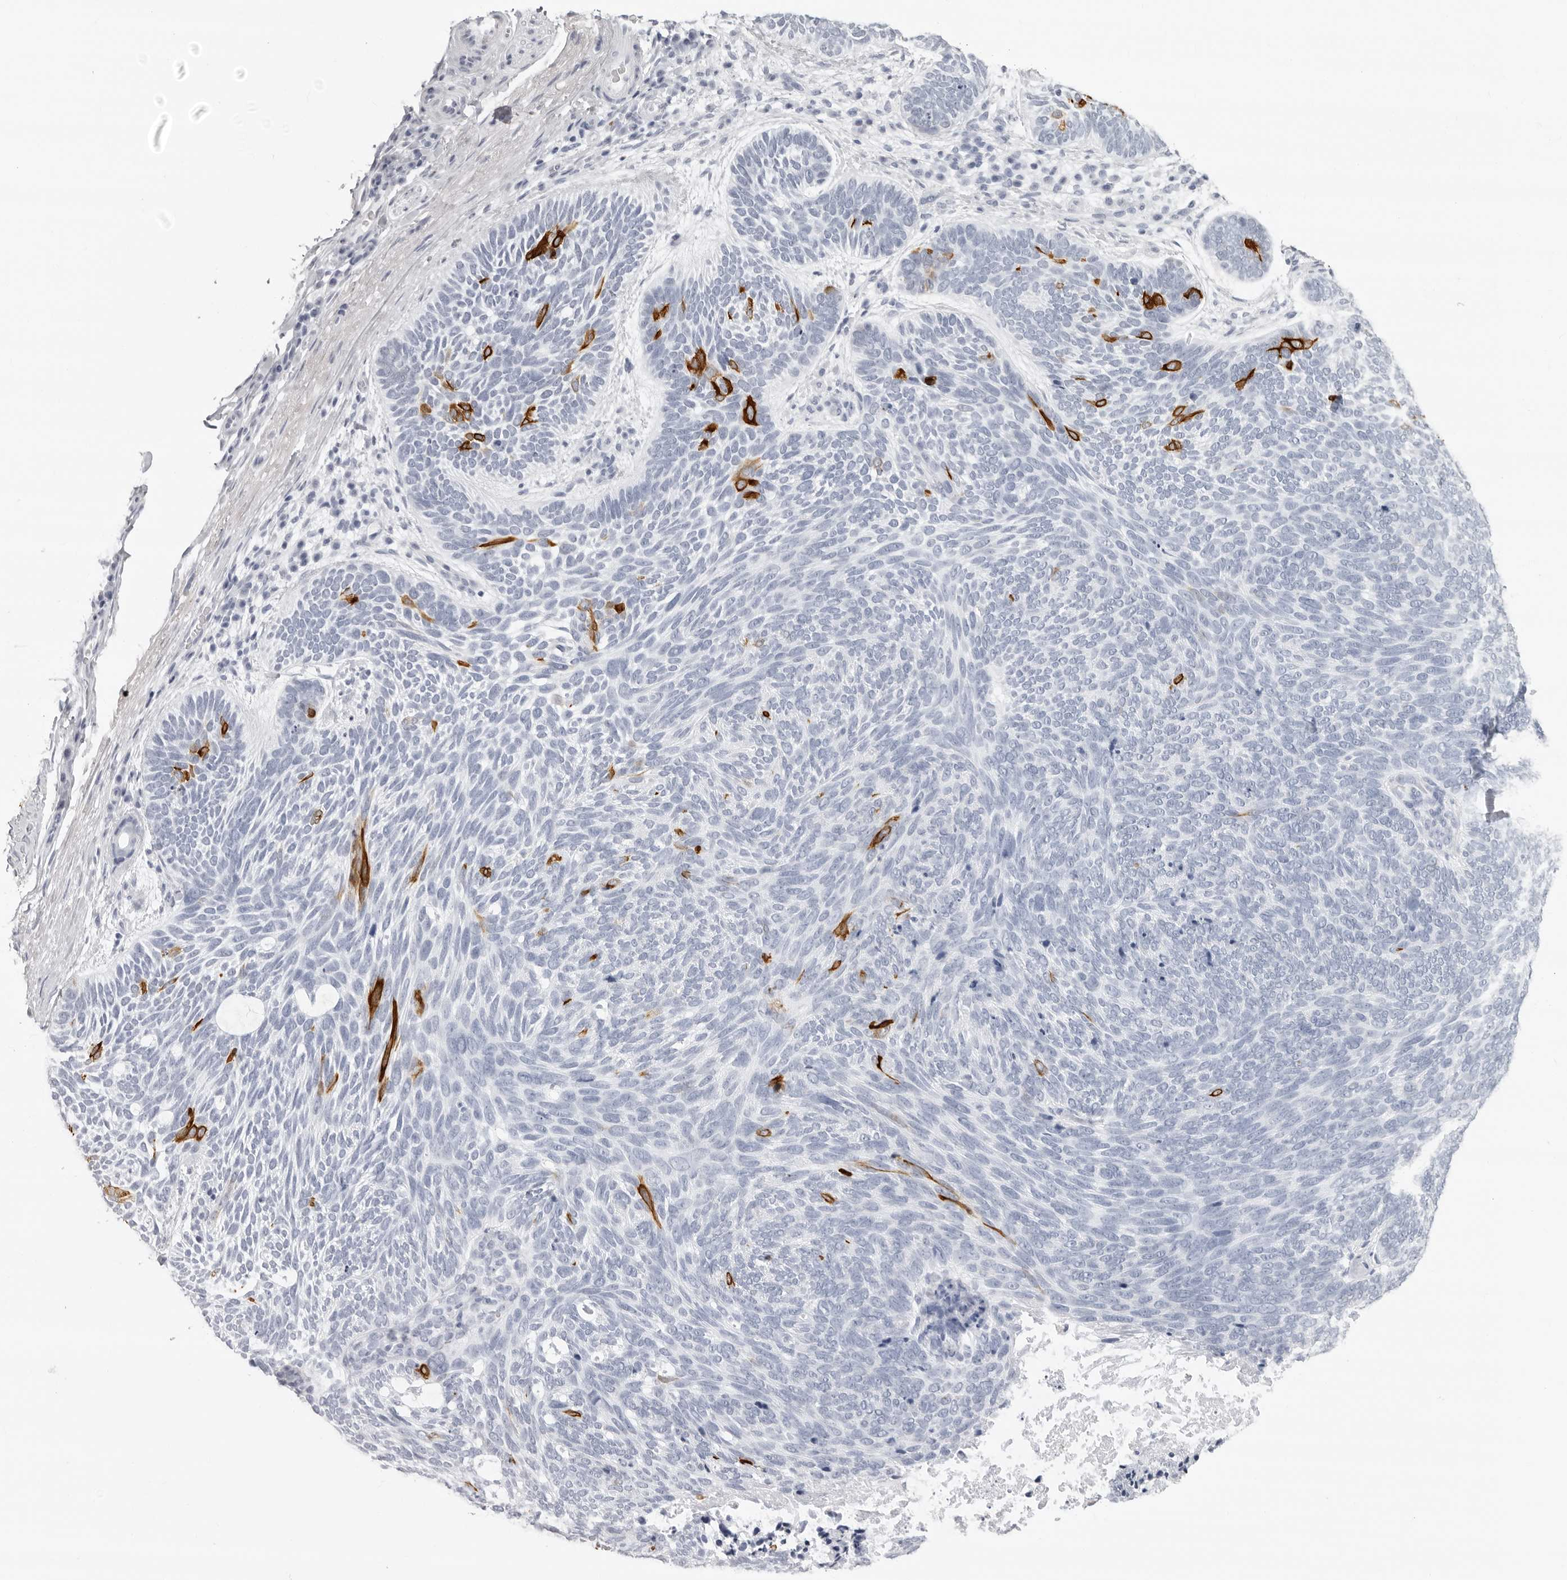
{"staining": {"intensity": "strong", "quantity": "<25%", "location": "cytoplasmic/membranous"}, "tissue": "skin cancer", "cell_type": "Tumor cells", "image_type": "cancer", "snomed": [{"axis": "morphology", "description": "Basal cell carcinoma"}, {"axis": "topography", "description": "Skin"}], "caption": "A brown stain shows strong cytoplasmic/membranous expression of a protein in basal cell carcinoma (skin) tumor cells.", "gene": "KLK9", "patient": {"sex": "female", "age": 85}}